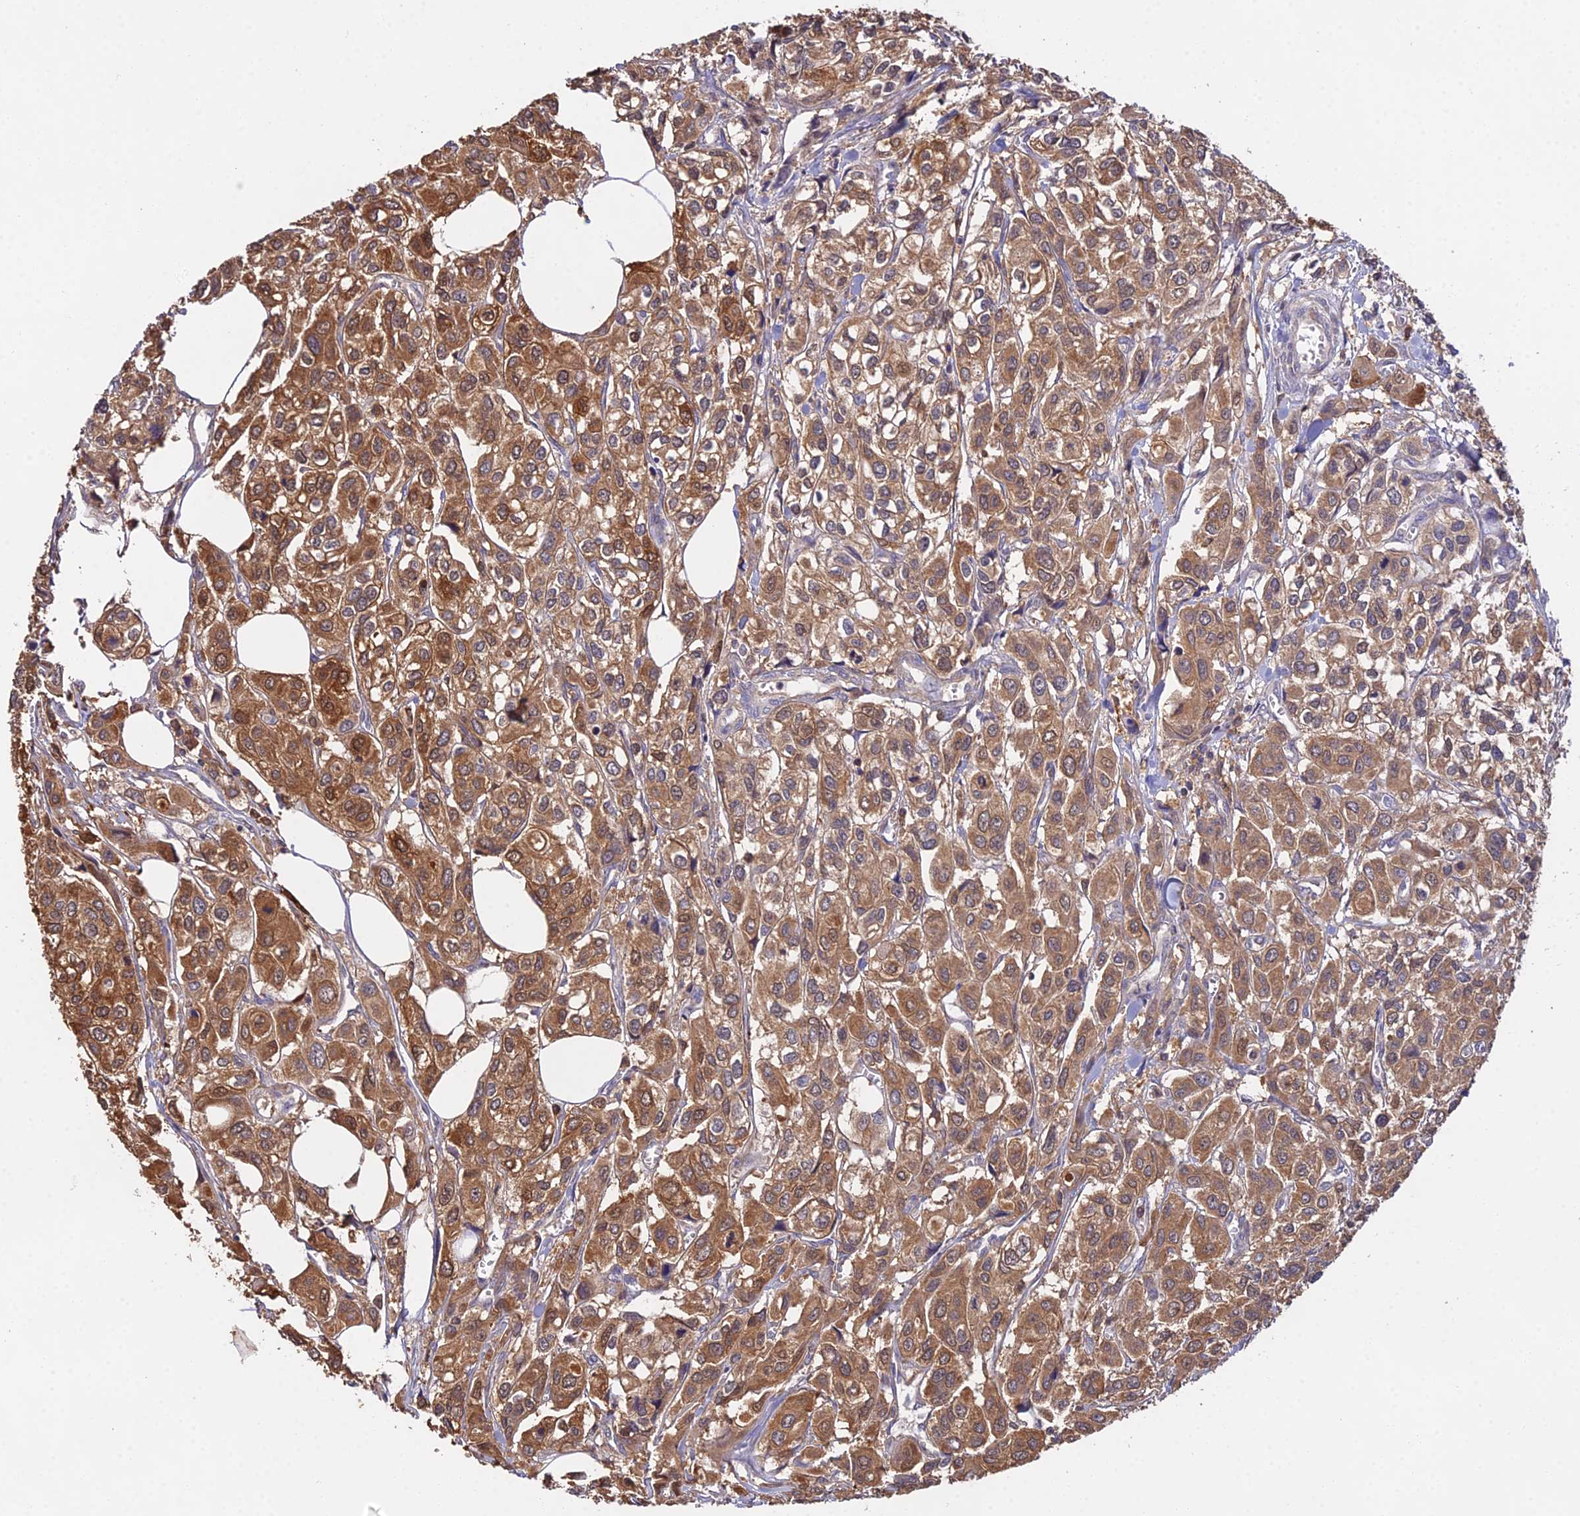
{"staining": {"intensity": "strong", "quantity": ">75%", "location": "cytoplasmic/membranous"}, "tissue": "urothelial cancer", "cell_type": "Tumor cells", "image_type": "cancer", "snomed": [{"axis": "morphology", "description": "Urothelial carcinoma, High grade"}, {"axis": "topography", "description": "Urinary bladder"}], "caption": "Immunohistochemistry (DAB) staining of human urothelial cancer exhibits strong cytoplasmic/membranous protein staining in about >75% of tumor cells. (DAB (3,3'-diaminobenzidine) IHC with brightfield microscopy, high magnification).", "gene": "FBP1", "patient": {"sex": "male", "age": 67}}